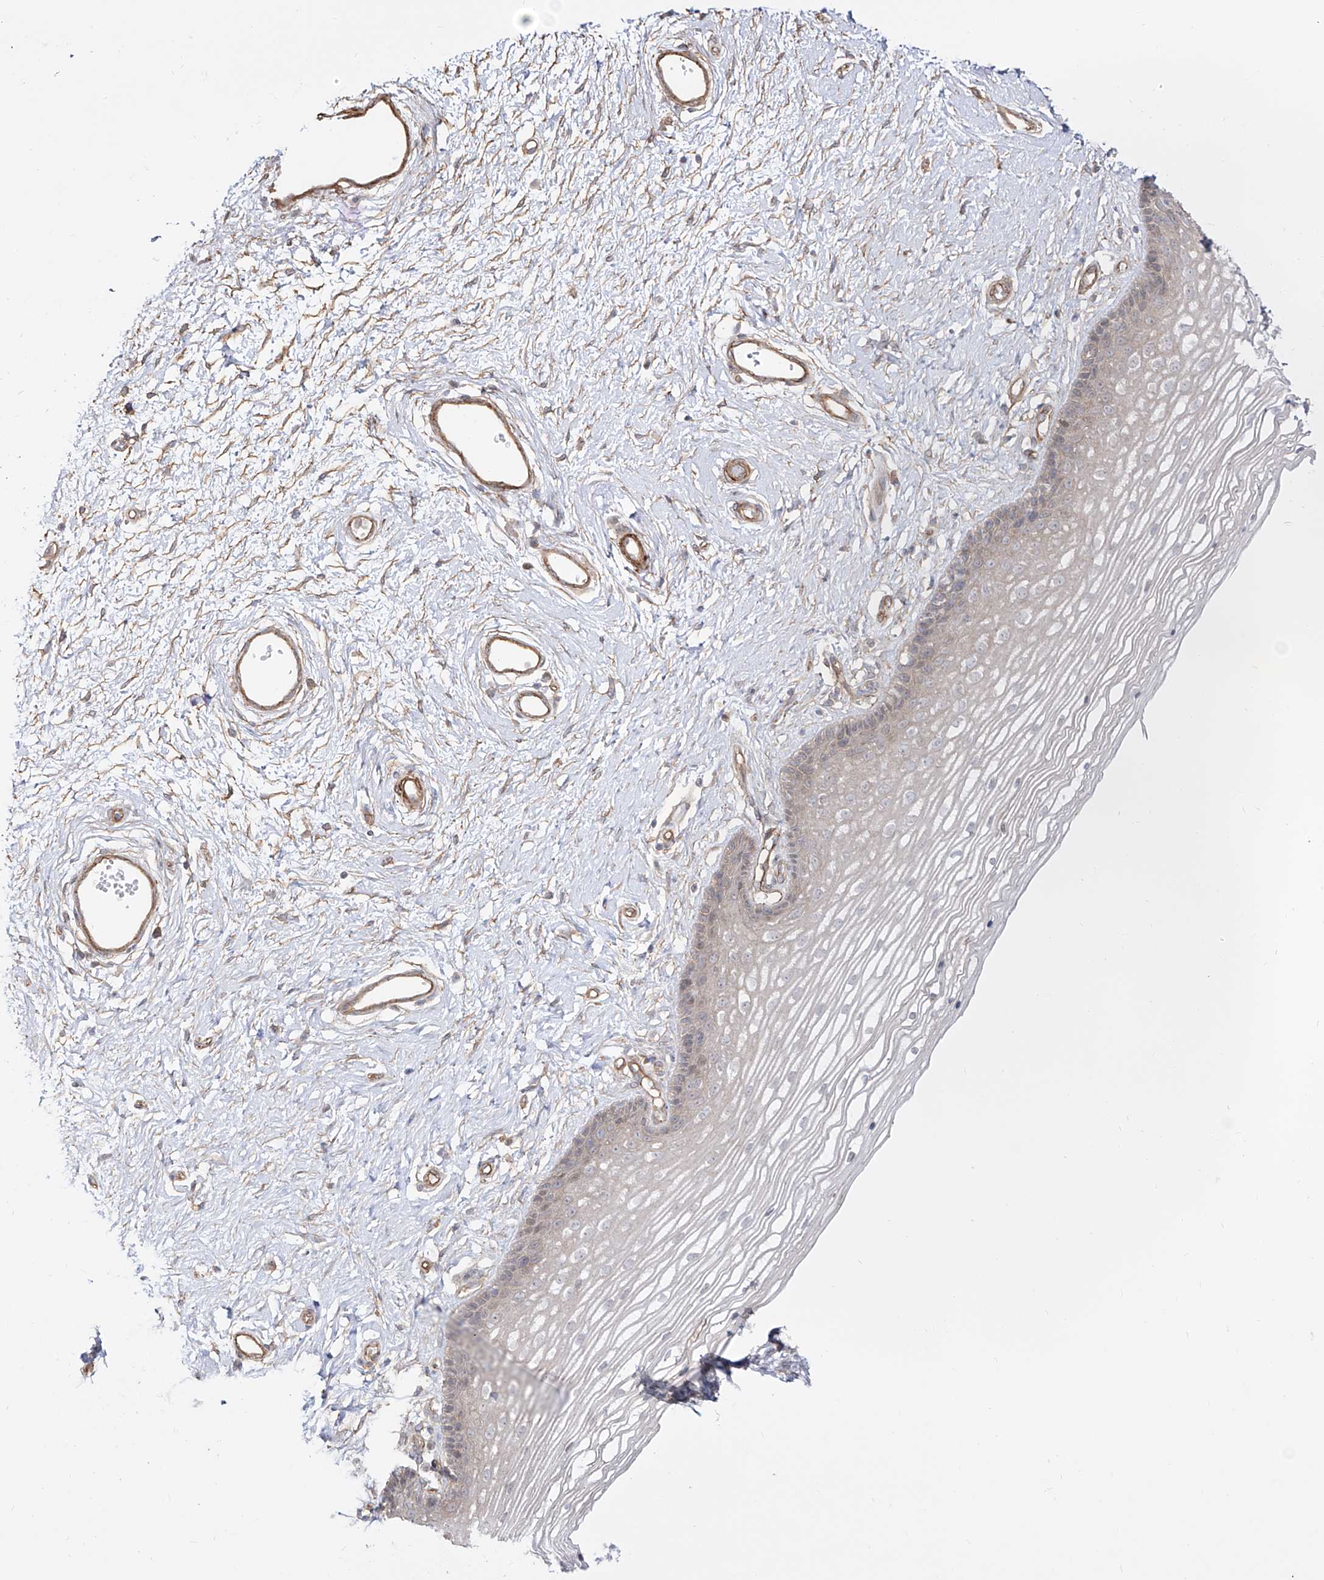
{"staining": {"intensity": "negative", "quantity": "none", "location": "none"}, "tissue": "vagina", "cell_type": "Squamous epithelial cells", "image_type": "normal", "snomed": [{"axis": "morphology", "description": "Normal tissue, NOS"}, {"axis": "topography", "description": "Vagina"}], "caption": "Immunohistochemistry histopathology image of normal human vagina stained for a protein (brown), which exhibits no expression in squamous epithelial cells.", "gene": "ZNF180", "patient": {"sex": "female", "age": 46}}